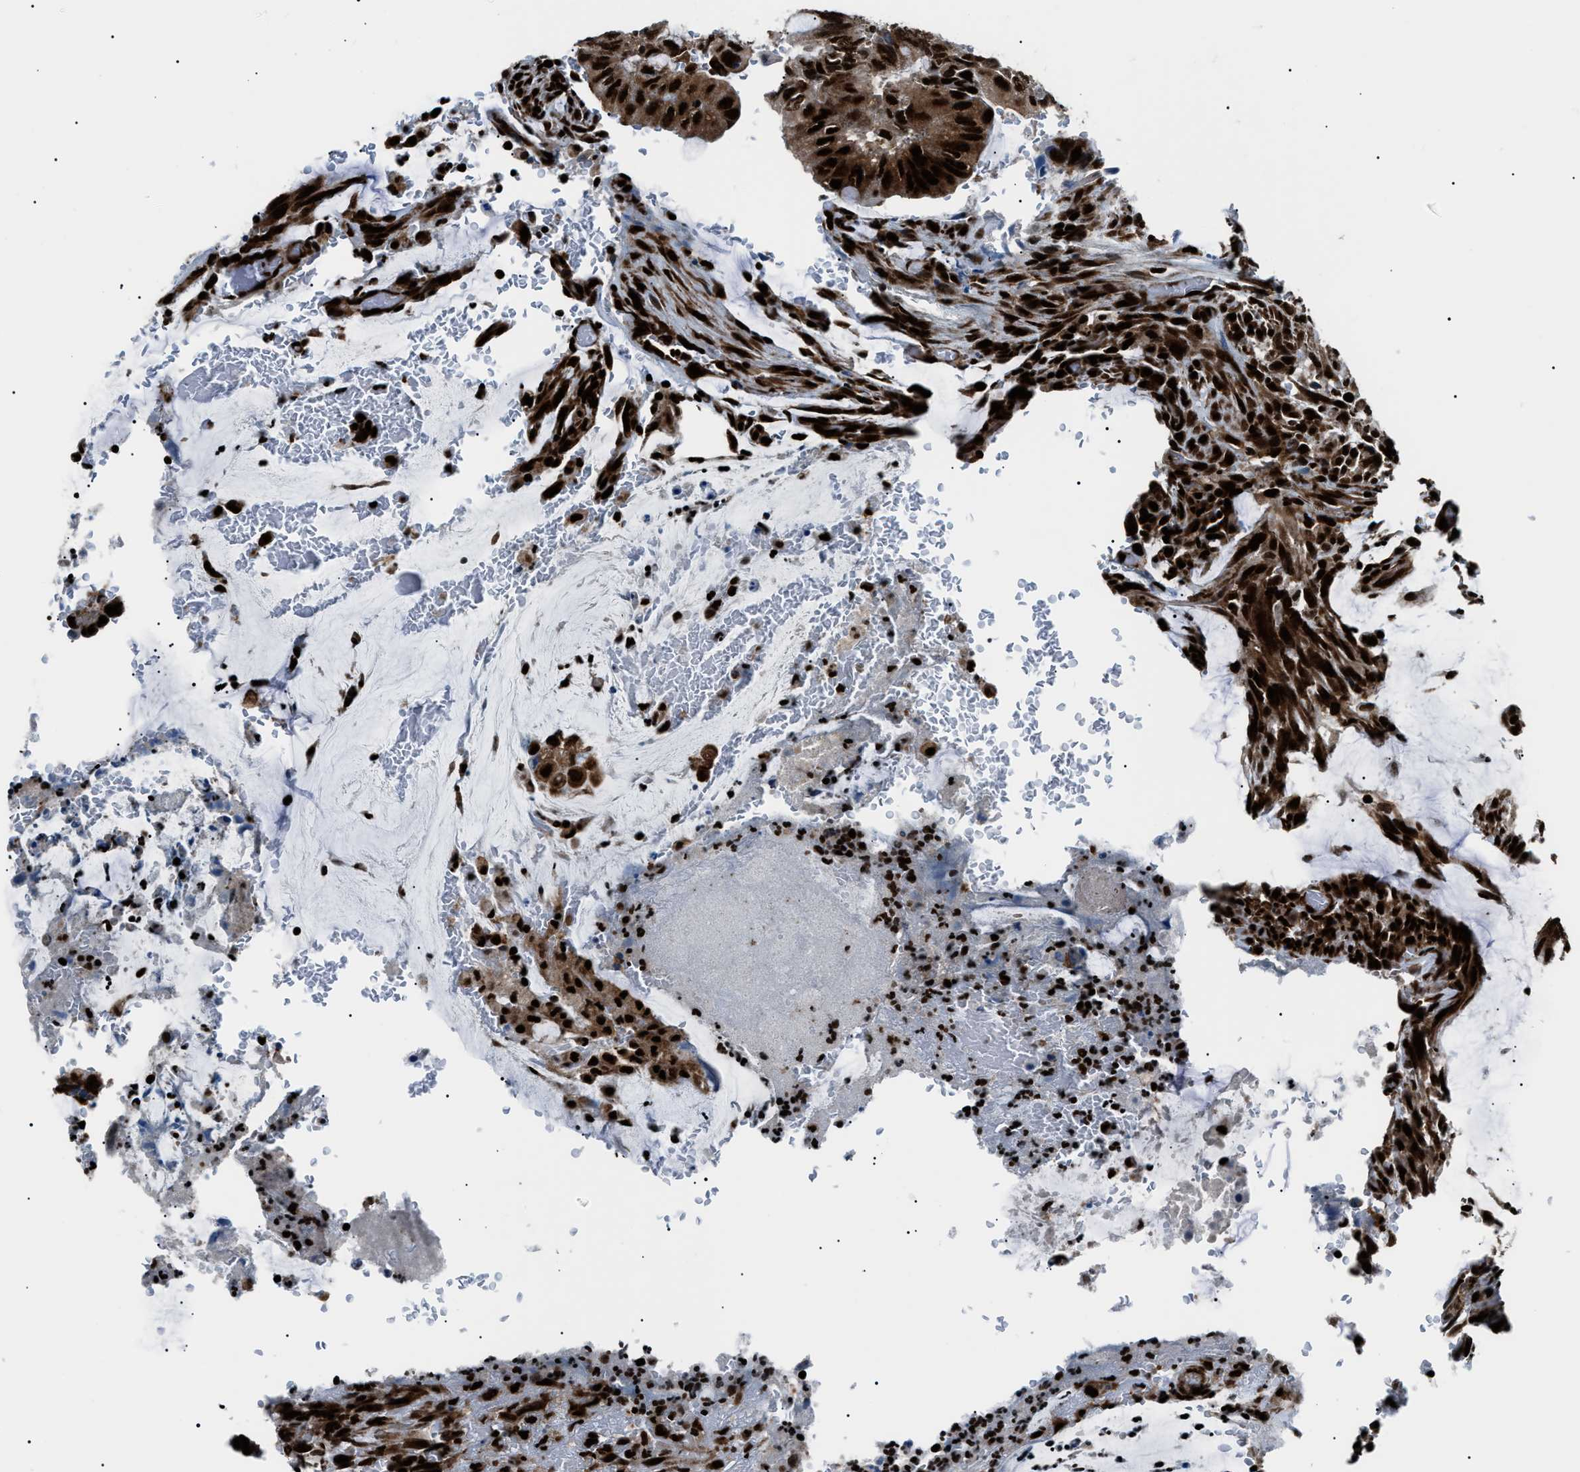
{"staining": {"intensity": "strong", "quantity": ">75%", "location": "cytoplasmic/membranous,nuclear"}, "tissue": "colorectal cancer", "cell_type": "Tumor cells", "image_type": "cancer", "snomed": [{"axis": "morphology", "description": "Normal tissue, NOS"}, {"axis": "morphology", "description": "Adenocarcinoma, NOS"}, {"axis": "topography", "description": "Rectum"}], "caption": "DAB (3,3'-diaminobenzidine) immunohistochemical staining of human colorectal adenocarcinoma displays strong cytoplasmic/membranous and nuclear protein staining in approximately >75% of tumor cells. (DAB = brown stain, brightfield microscopy at high magnification).", "gene": "HNRNPK", "patient": {"sex": "male", "age": 92}}